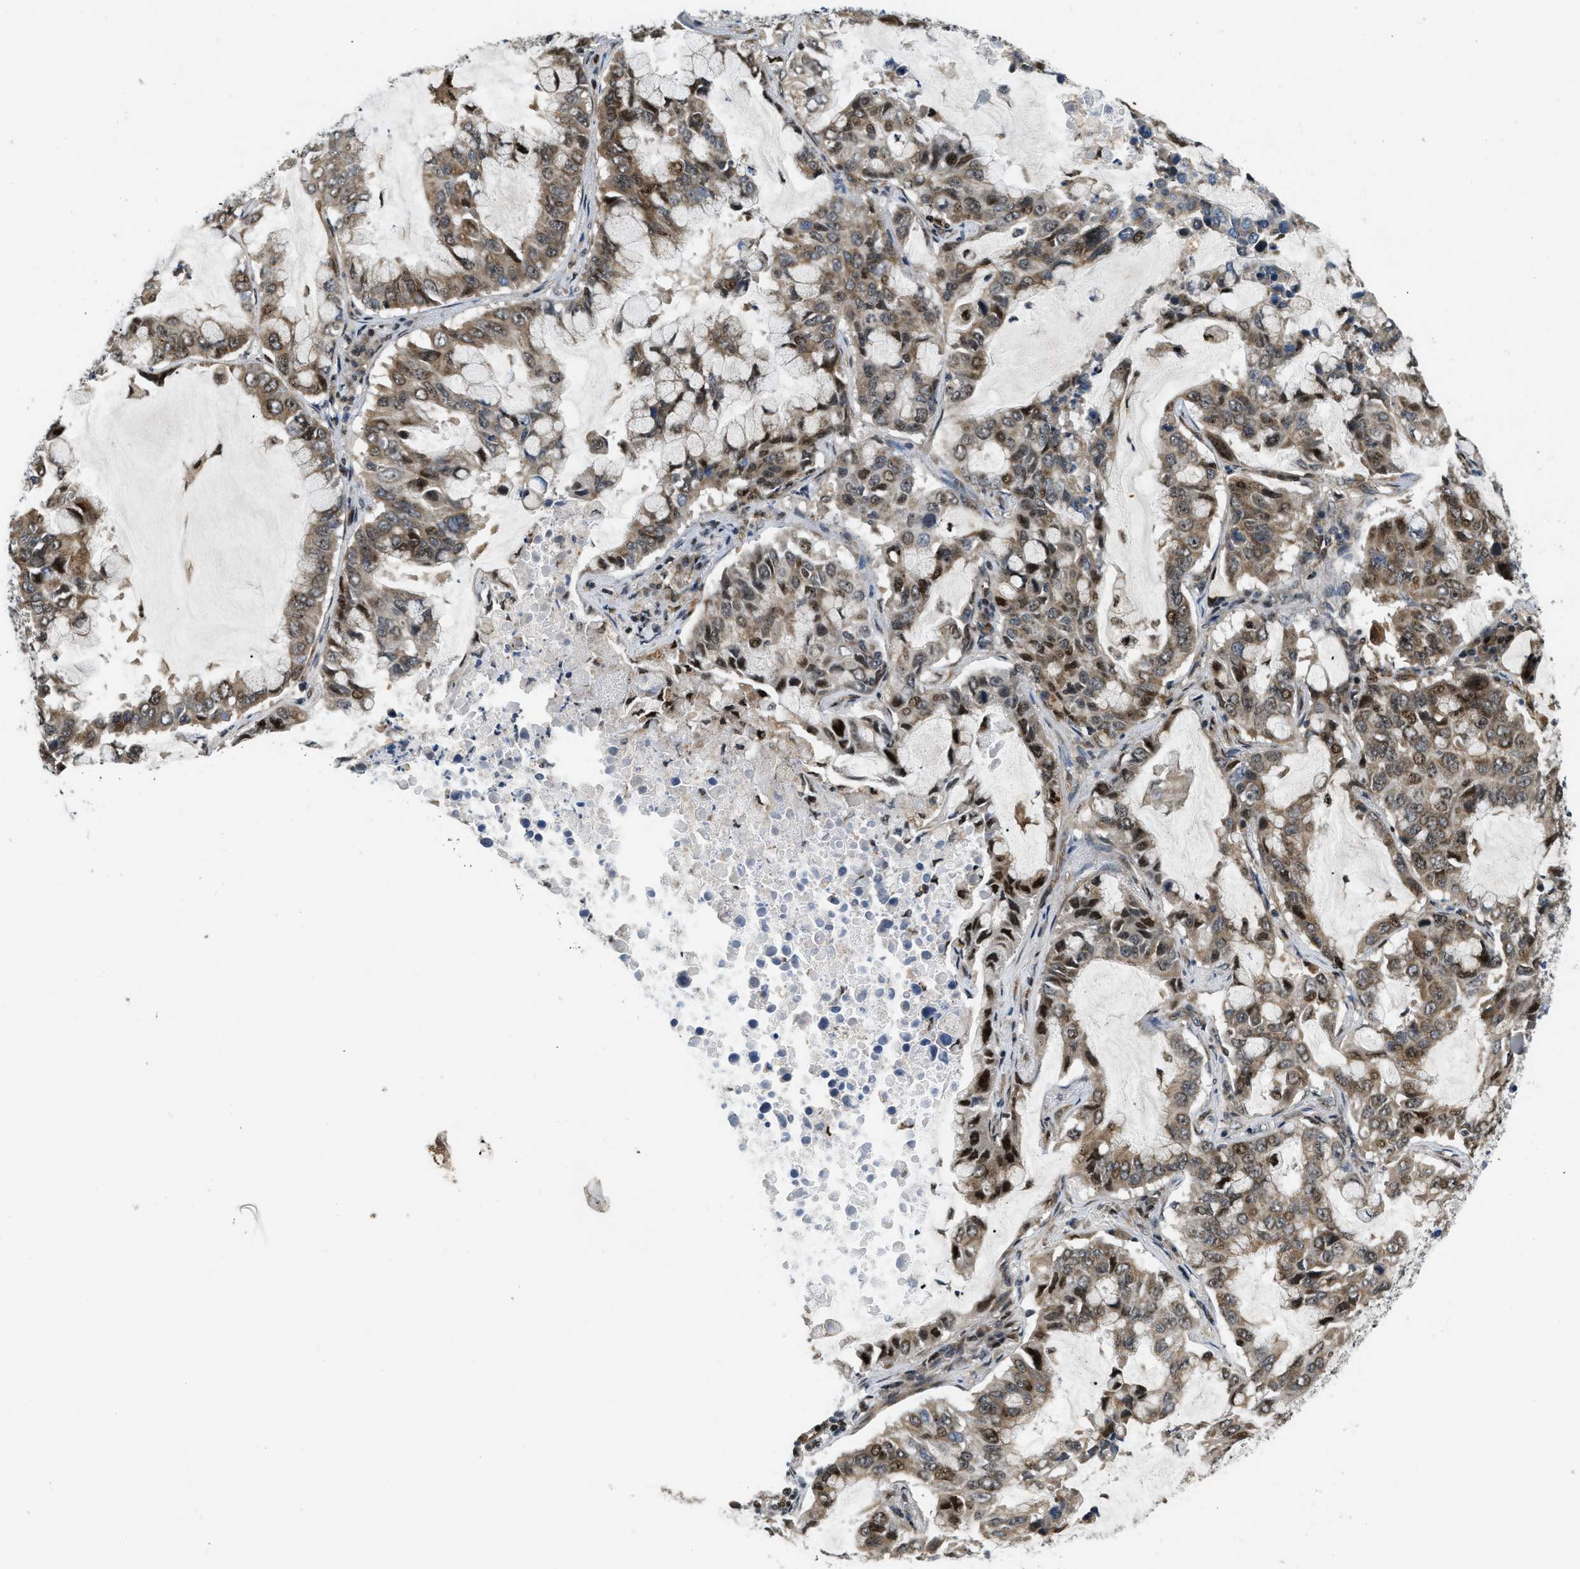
{"staining": {"intensity": "strong", "quantity": "25%-75%", "location": "cytoplasmic/membranous,nuclear"}, "tissue": "lung cancer", "cell_type": "Tumor cells", "image_type": "cancer", "snomed": [{"axis": "morphology", "description": "Adenocarcinoma, NOS"}, {"axis": "topography", "description": "Lung"}], "caption": "Protein expression analysis of lung cancer reveals strong cytoplasmic/membranous and nuclear expression in approximately 25%-75% of tumor cells.", "gene": "LTA4H", "patient": {"sex": "male", "age": 64}}